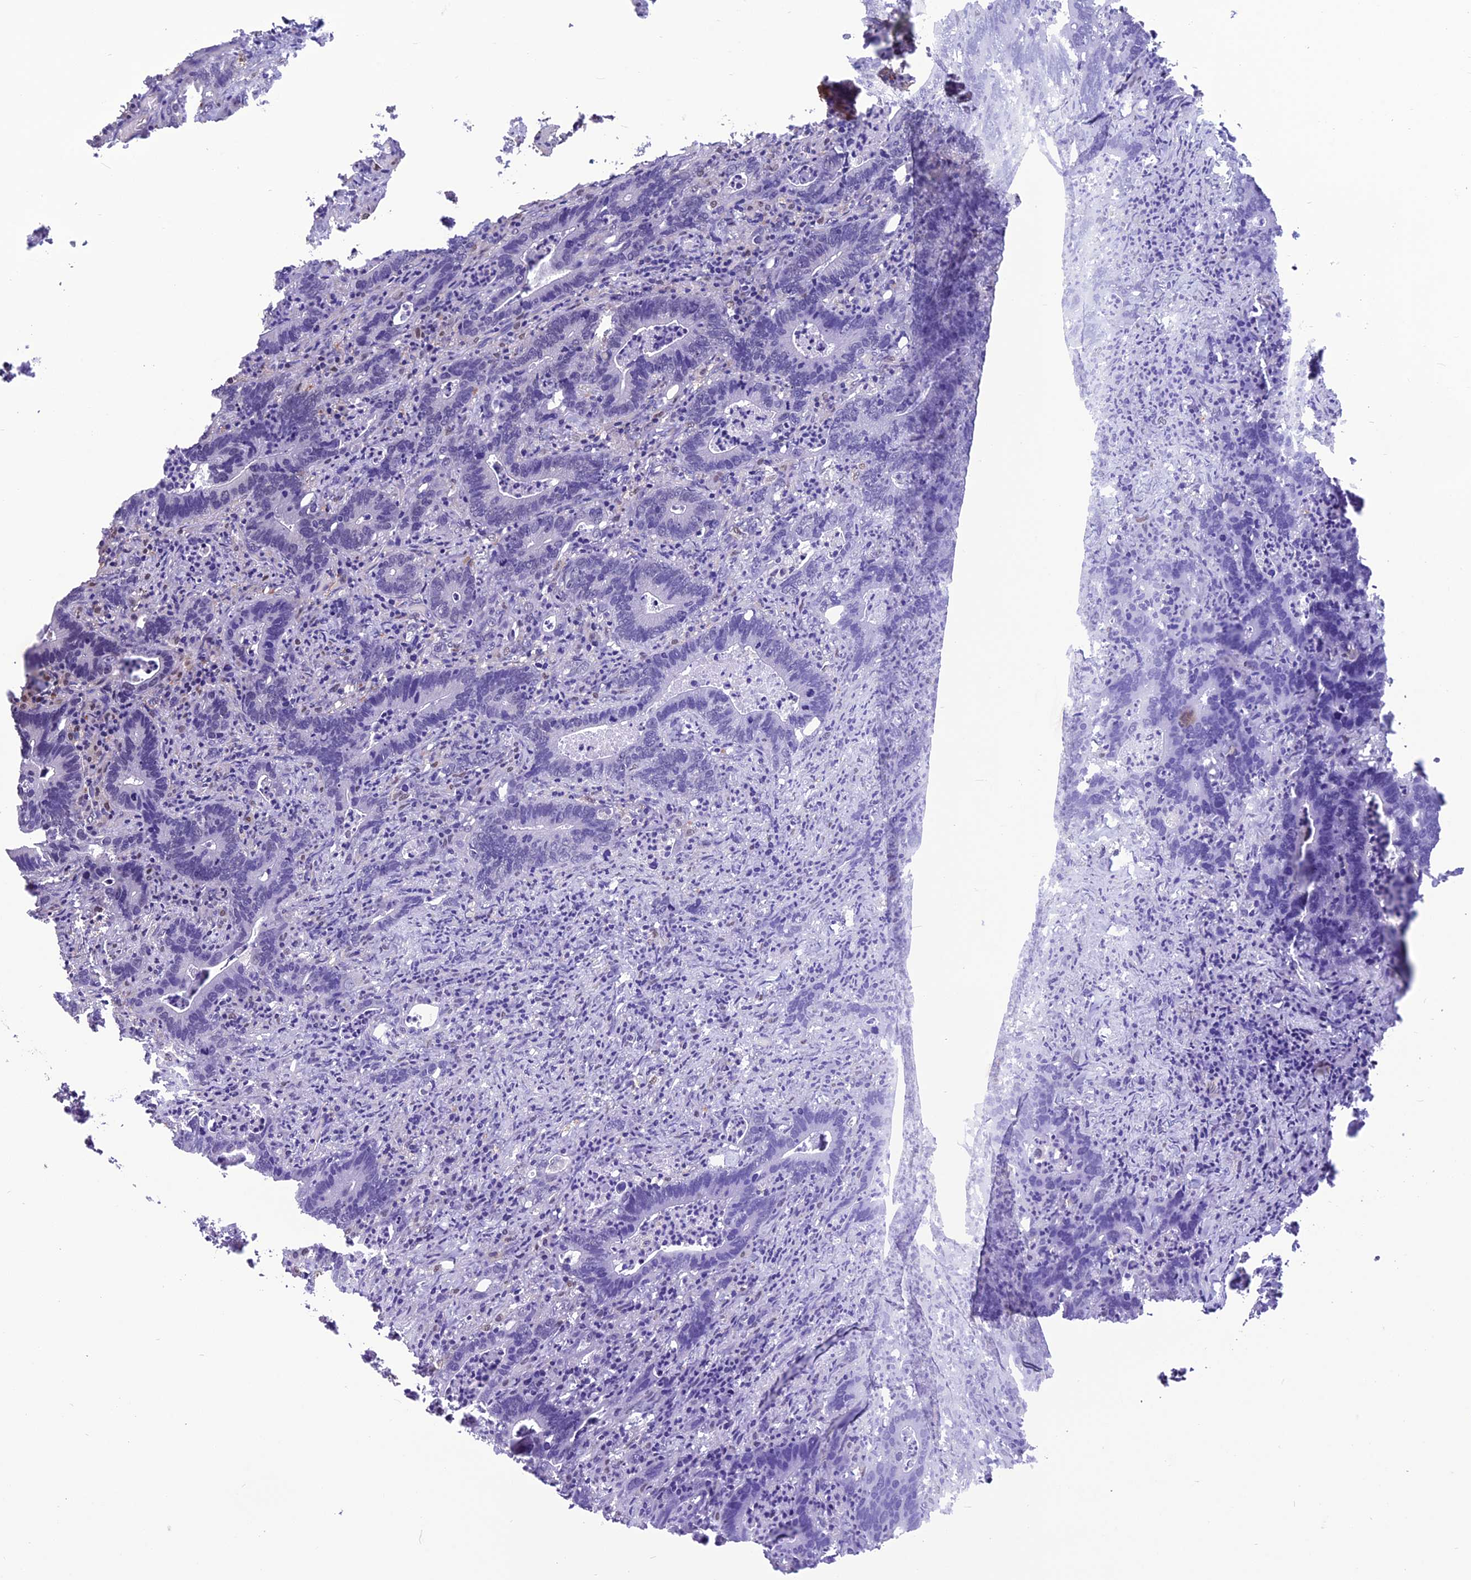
{"staining": {"intensity": "negative", "quantity": "none", "location": "none"}, "tissue": "colorectal cancer", "cell_type": "Tumor cells", "image_type": "cancer", "snomed": [{"axis": "morphology", "description": "Adenocarcinoma, NOS"}, {"axis": "topography", "description": "Colon"}], "caption": "DAB (3,3'-diaminobenzidine) immunohistochemical staining of human colorectal cancer reveals no significant positivity in tumor cells. (DAB (3,3'-diaminobenzidine) IHC with hematoxylin counter stain).", "gene": "MIS12", "patient": {"sex": "female", "age": 75}}